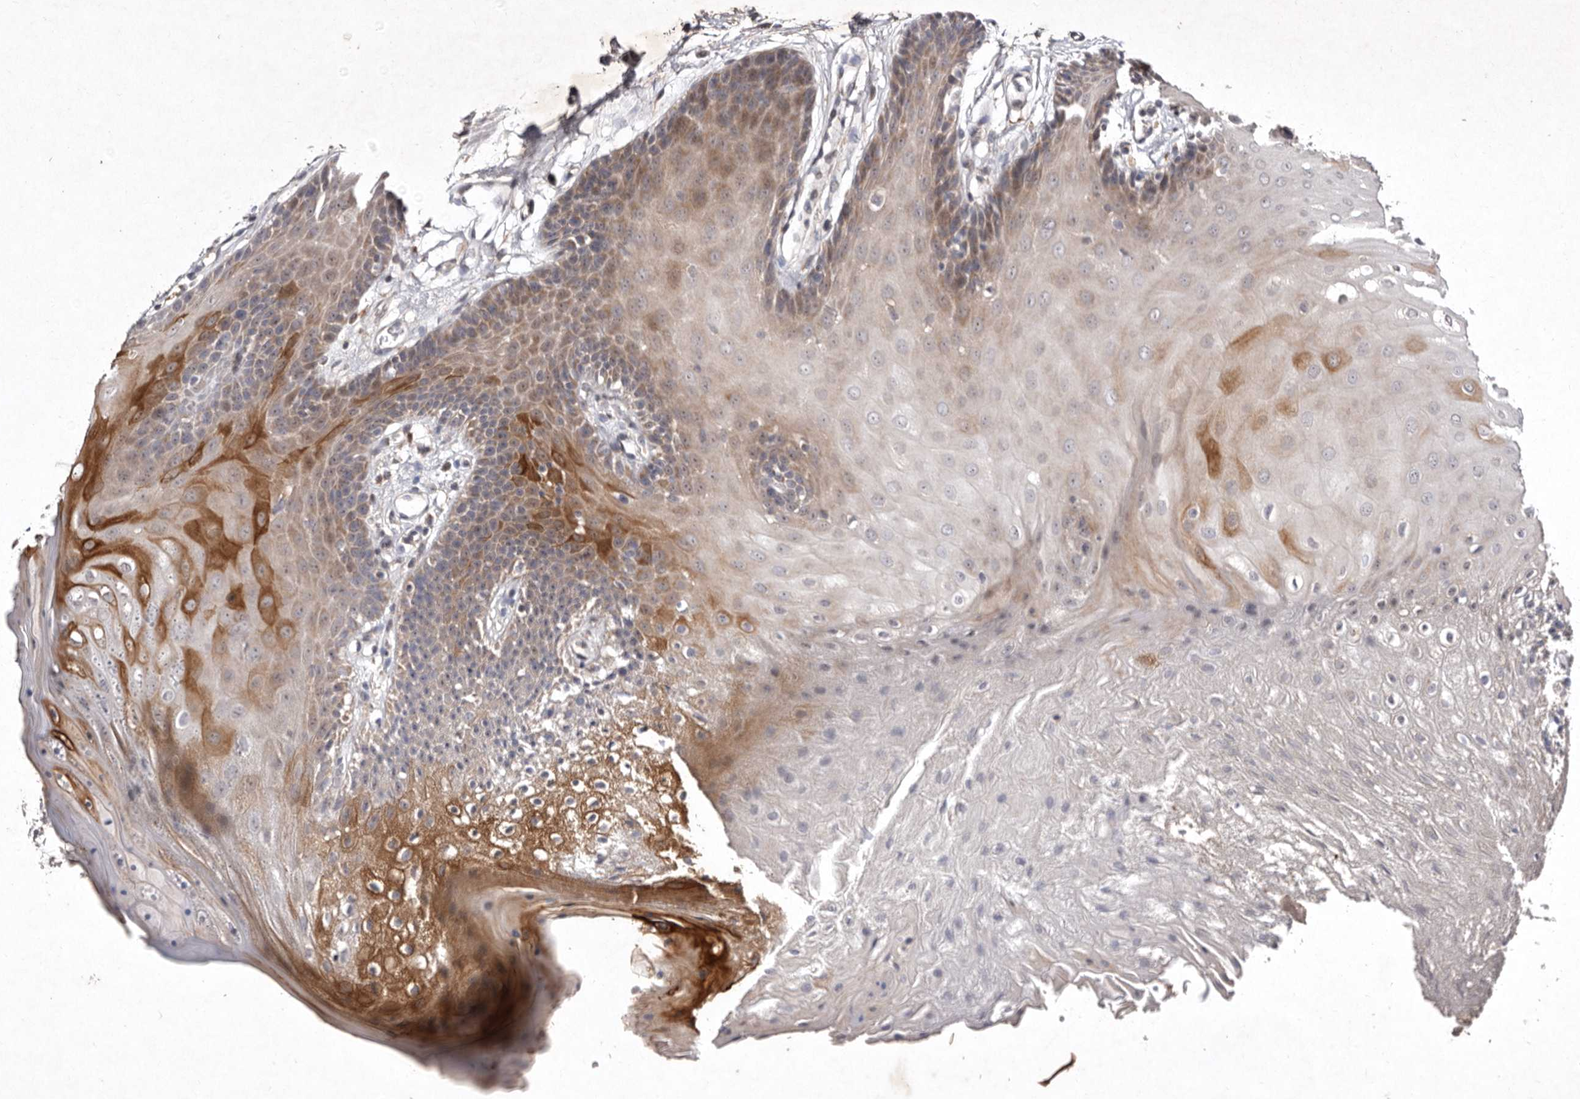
{"staining": {"intensity": "strong", "quantity": "25%-75%", "location": "cytoplasmic/membranous"}, "tissue": "oral mucosa", "cell_type": "Squamous epithelial cells", "image_type": "normal", "snomed": [{"axis": "morphology", "description": "Normal tissue, NOS"}, {"axis": "morphology", "description": "Squamous cell carcinoma, NOS"}, {"axis": "topography", "description": "Skeletal muscle"}, {"axis": "topography", "description": "Oral tissue"}, {"axis": "topography", "description": "Salivary gland"}, {"axis": "topography", "description": "Head-Neck"}], "caption": "Oral mucosa stained with DAB (3,3'-diaminobenzidine) IHC displays high levels of strong cytoplasmic/membranous expression in about 25%-75% of squamous epithelial cells.", "gene": "FLAD1", "patient": {"sex": "male", "age": 54}}